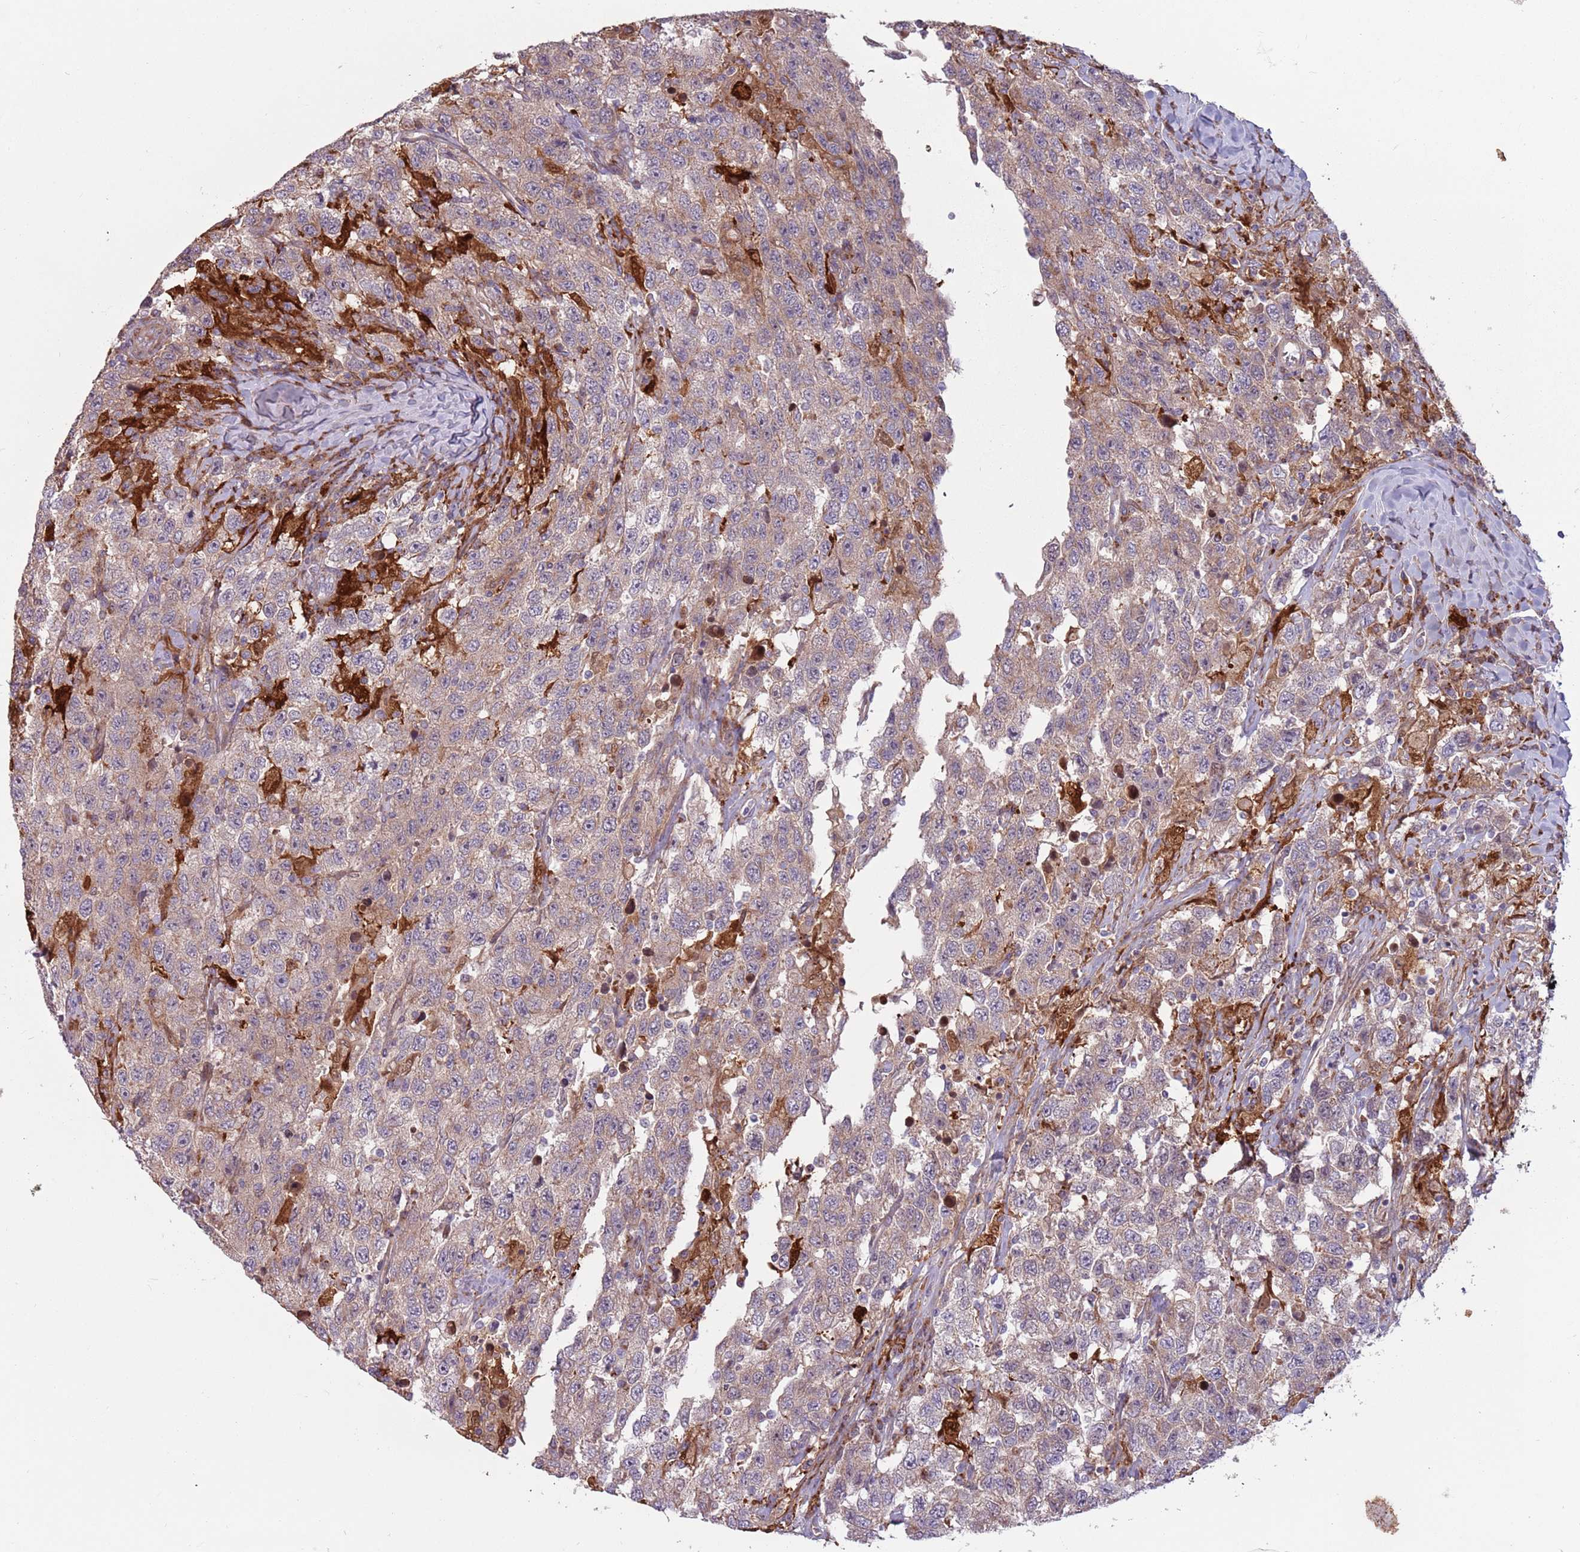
{"staining": {"intensity": "weak", "quantity": ">75%", "location": "cytoplasmic/membranous"}, "tissue": "testis cancer", "cell_type": "Tumor cells", "image_type": "cancer", "snomed": [{"axis": "morphology", "description": "Seminoma, NOS"}, {"axis": "topography", "description": "Testis"}], "caption": "Human testis seminoma stained with a protein marker demonstrates weak staining in tumor cells.", "gene": "CCDC150", "patient": {"sex": "male", "age": 65}}